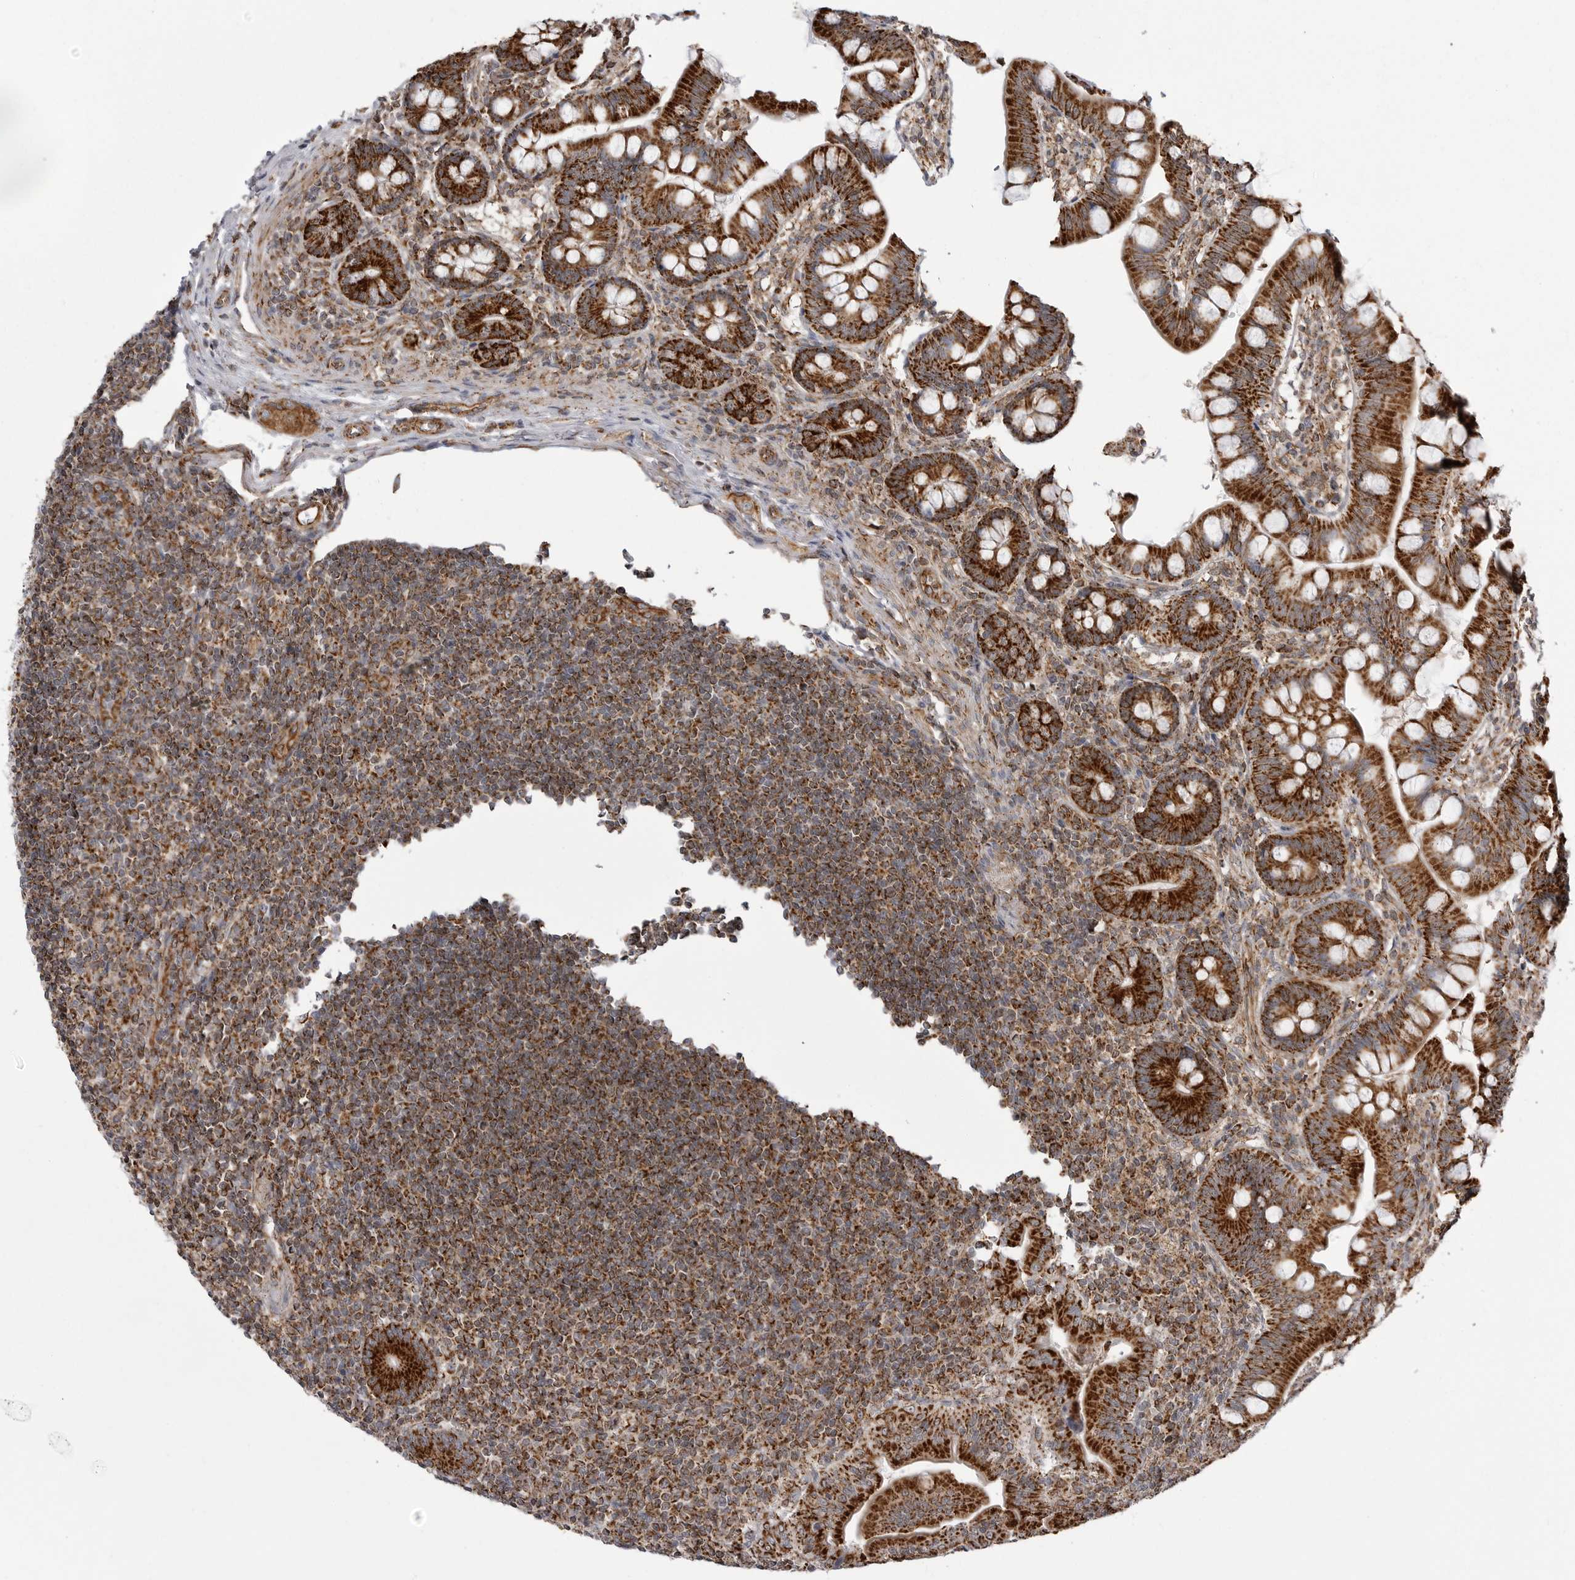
{"staining": {"intensity": "strong", "quantity": ">75%", "location": "cytoplasmic/membranous"}, "tissue": "small intestine", "cell_type": "Glandular cells", "image_type": "normal", "snomed": [{"axis": "morphology", "description": "Normal tissue, NOS"}, {"axis": "topography", "description": "Small intestine"}], "caption": "Immunohistochemistry (IHC) (DAB) staining of normal small intestine exhibits strong cytoplasmic/membranous protein expression in about >75% of glandular cells.", "gene": "FH", "patient": {"sex": "male", "age": 7}}